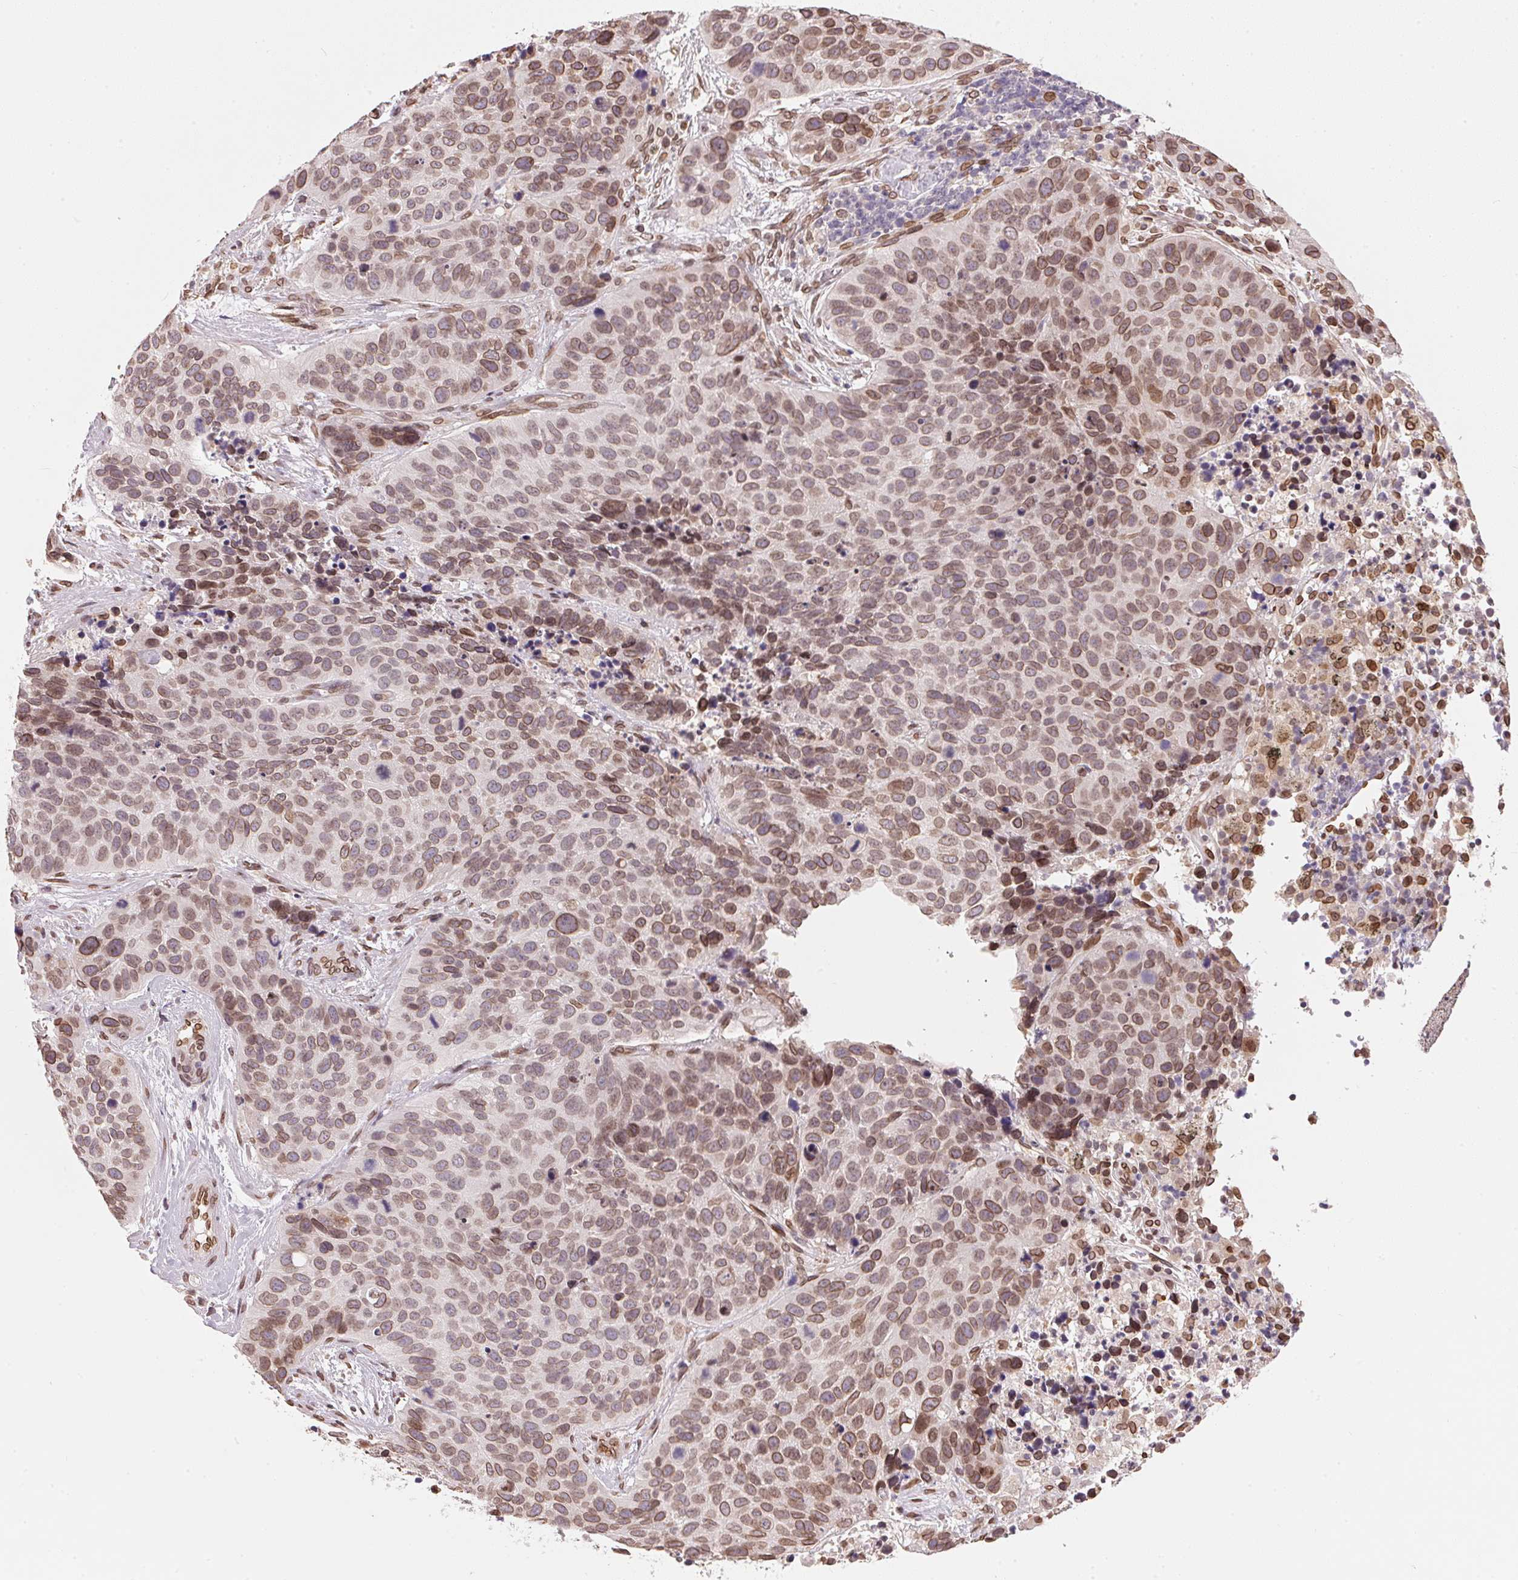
{"staining": {"intensity": "moderate", "quantity": ">75%", "location": "cytoplasmic/membranous,nuclear"}, "tissue": "lung cancer", "cell_type": "Tumor cells", "image_type": "cancer", "snomed": [{"axis": "morphology", "description": "Squamous cell carcinoma, NOS"}, {"axis": "topography", "description": "Lung"}], "caption": "Lung cancer (squamous cell carcinoma) tissue demonstrates moderate cytoplasmic/membranous and nuclear expression in about >75% of tumor cells, visualized by immunohistochemistry. Nuclei are stained in blue.", "gene": "TMEM175", "patient": {"sex": "male", "age": 62}}